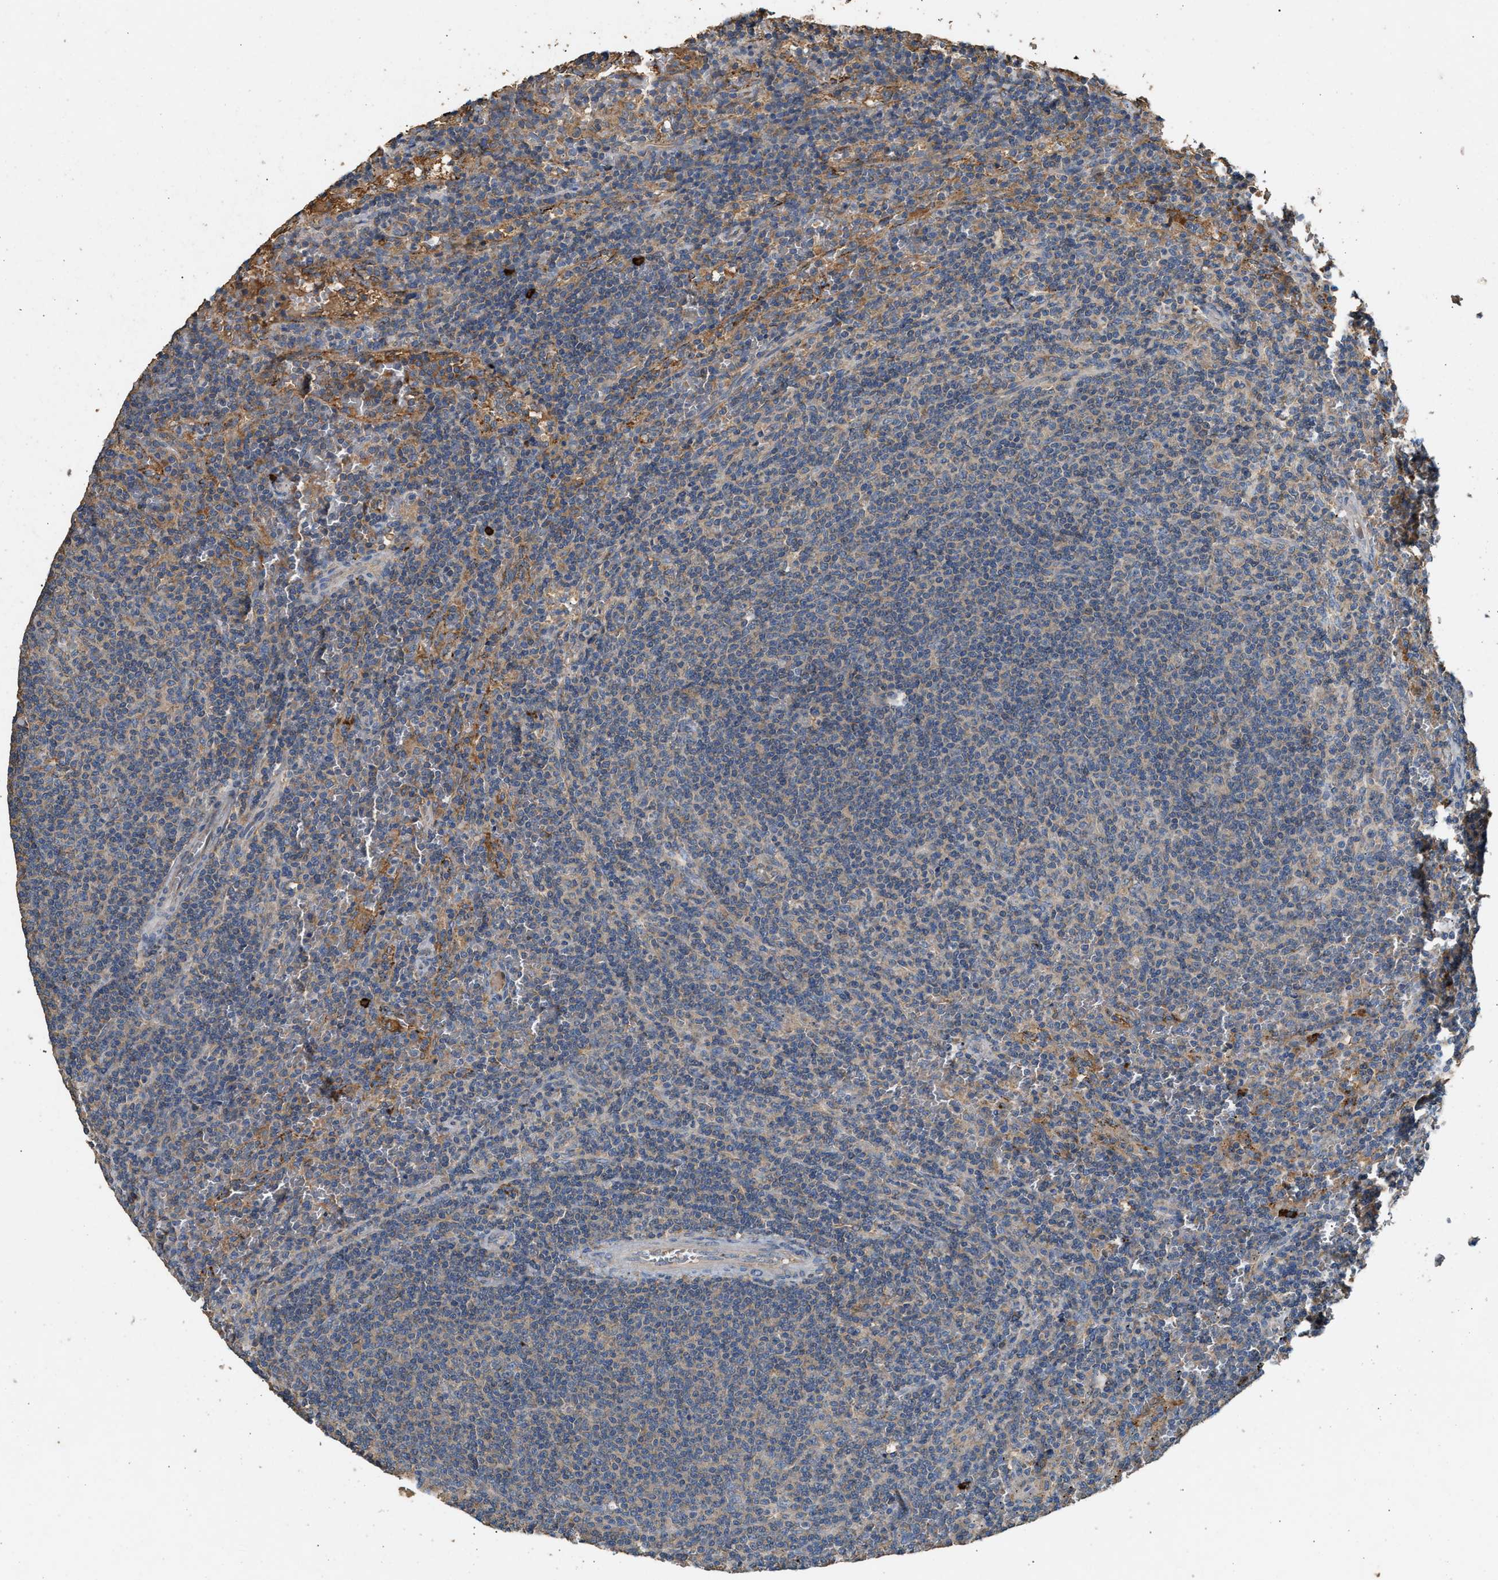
{"staining": {"intensity": "weak", "quantity": "<25%", "location": "cytoplasmic/membranous"}, "tissue": "lymphoma", "cell_type": "Tumor cells", "image_type": "cancer", "snomed": [{"axis": "morphology", "description": "Malignant lymphoma, non-Hodgkin's type, Low grade"}, {"axis": "topography", "description": "Spleen"}], "caption": "IHC histopathology image of human malignant lymphoma, non-Hodgkin's type (low-grade) stained for a protein (brown), which reveals no positivity in tumor cells.", "gene": "TMEM268", "patient": {"sex": "female", "age": 50}}